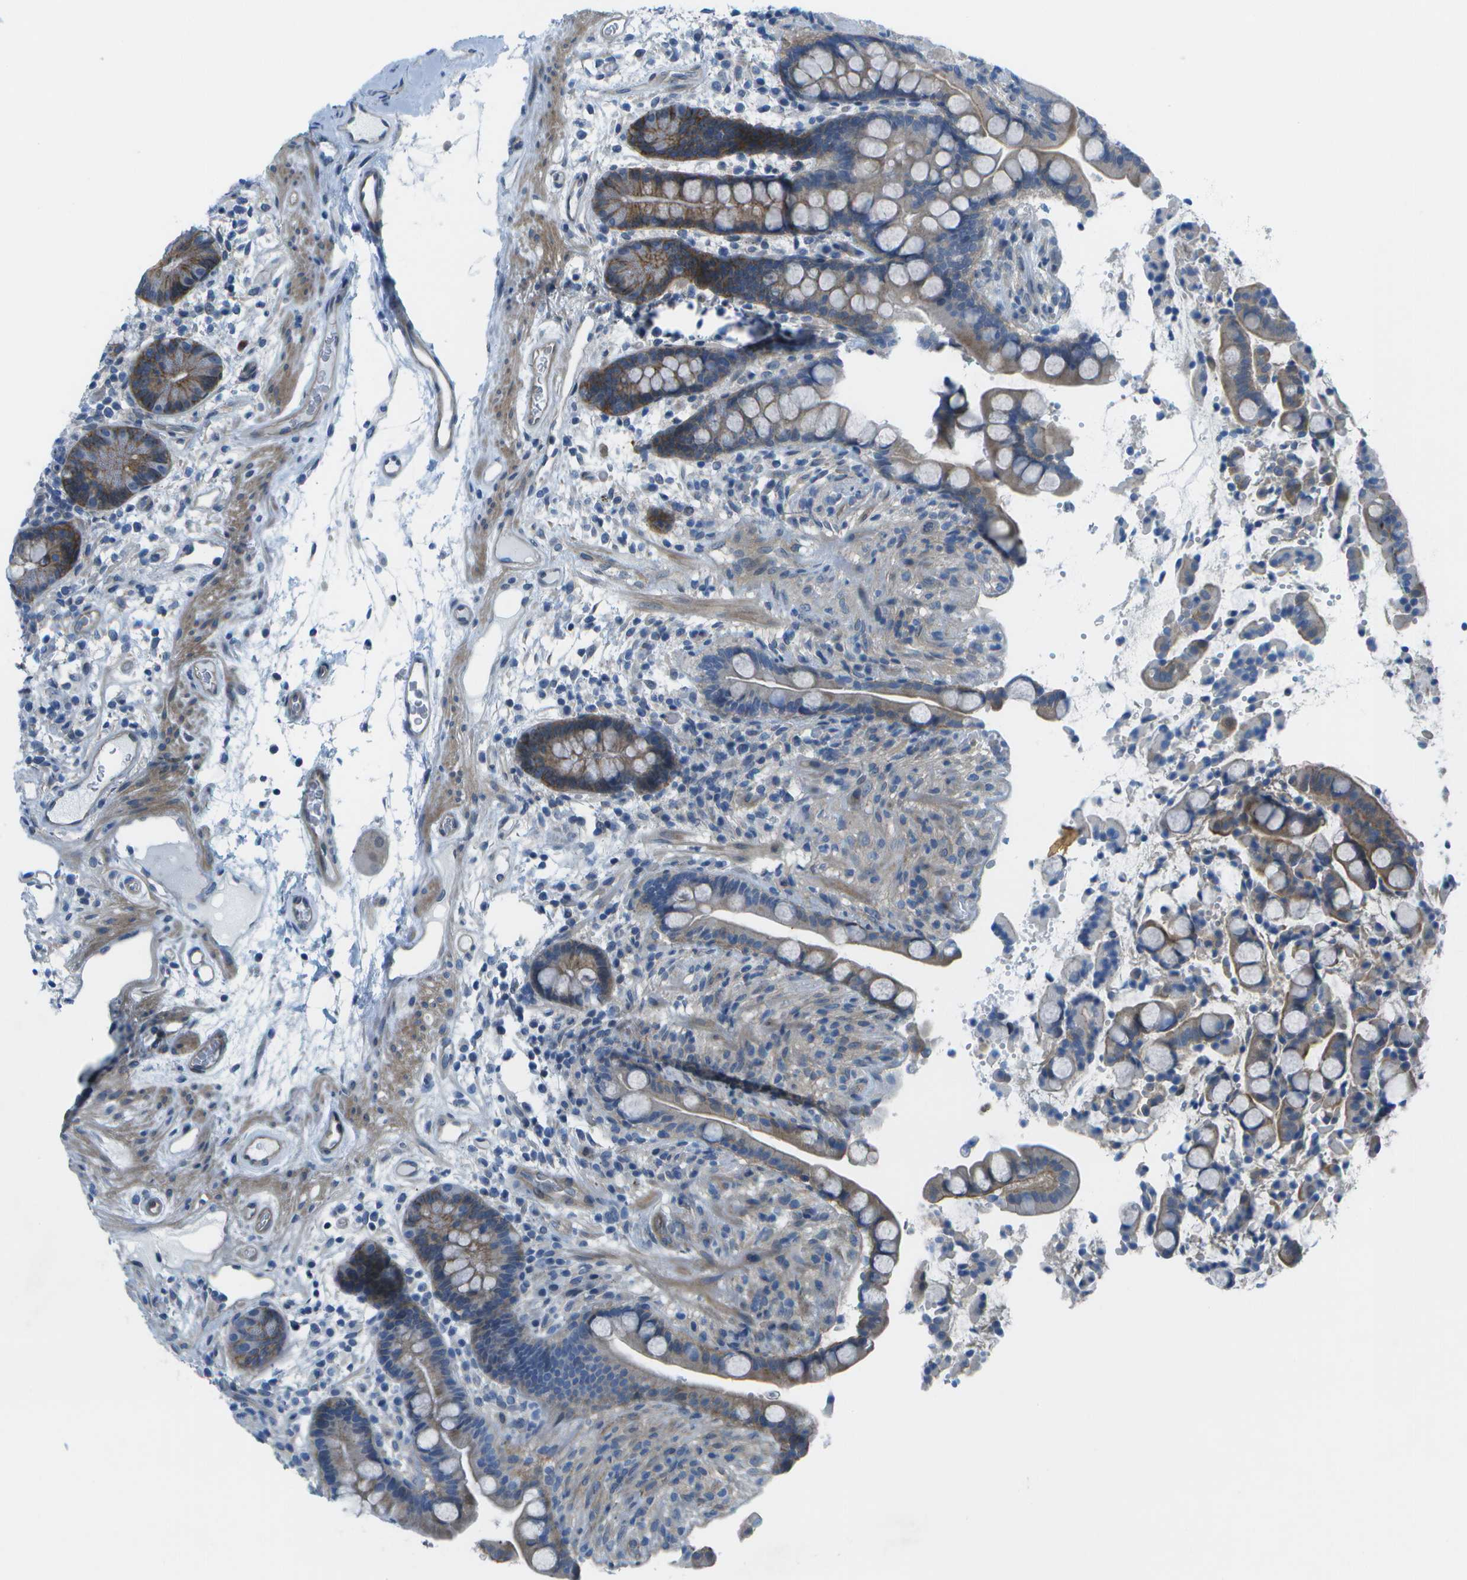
{"staining": {"intensity": "moderate", "quantity": "25%-75%", "location": "cytoplasmic/membranous"}, "tissue": "colon", "cell_type": "Endothelial cells", "image_type": "normal", "snomed": [{"axis": "morphology", "description": "Normal tissue, NOS"}, {"axis": "topography", "description": "Colon"}], "caption": "Immunohistochemical staining of unremarkable human colon shows 25%-75% levels of moderate cytoplasmic/membranous protein positivity in about 25%-75% of endothelial cells. (DAB (3,3'-diaminobenzidine) IHC, brown staining for protein, blue staining for nuclei).", "gene": "SORBS3", "patient": {"sex": "male", "age": 73}}